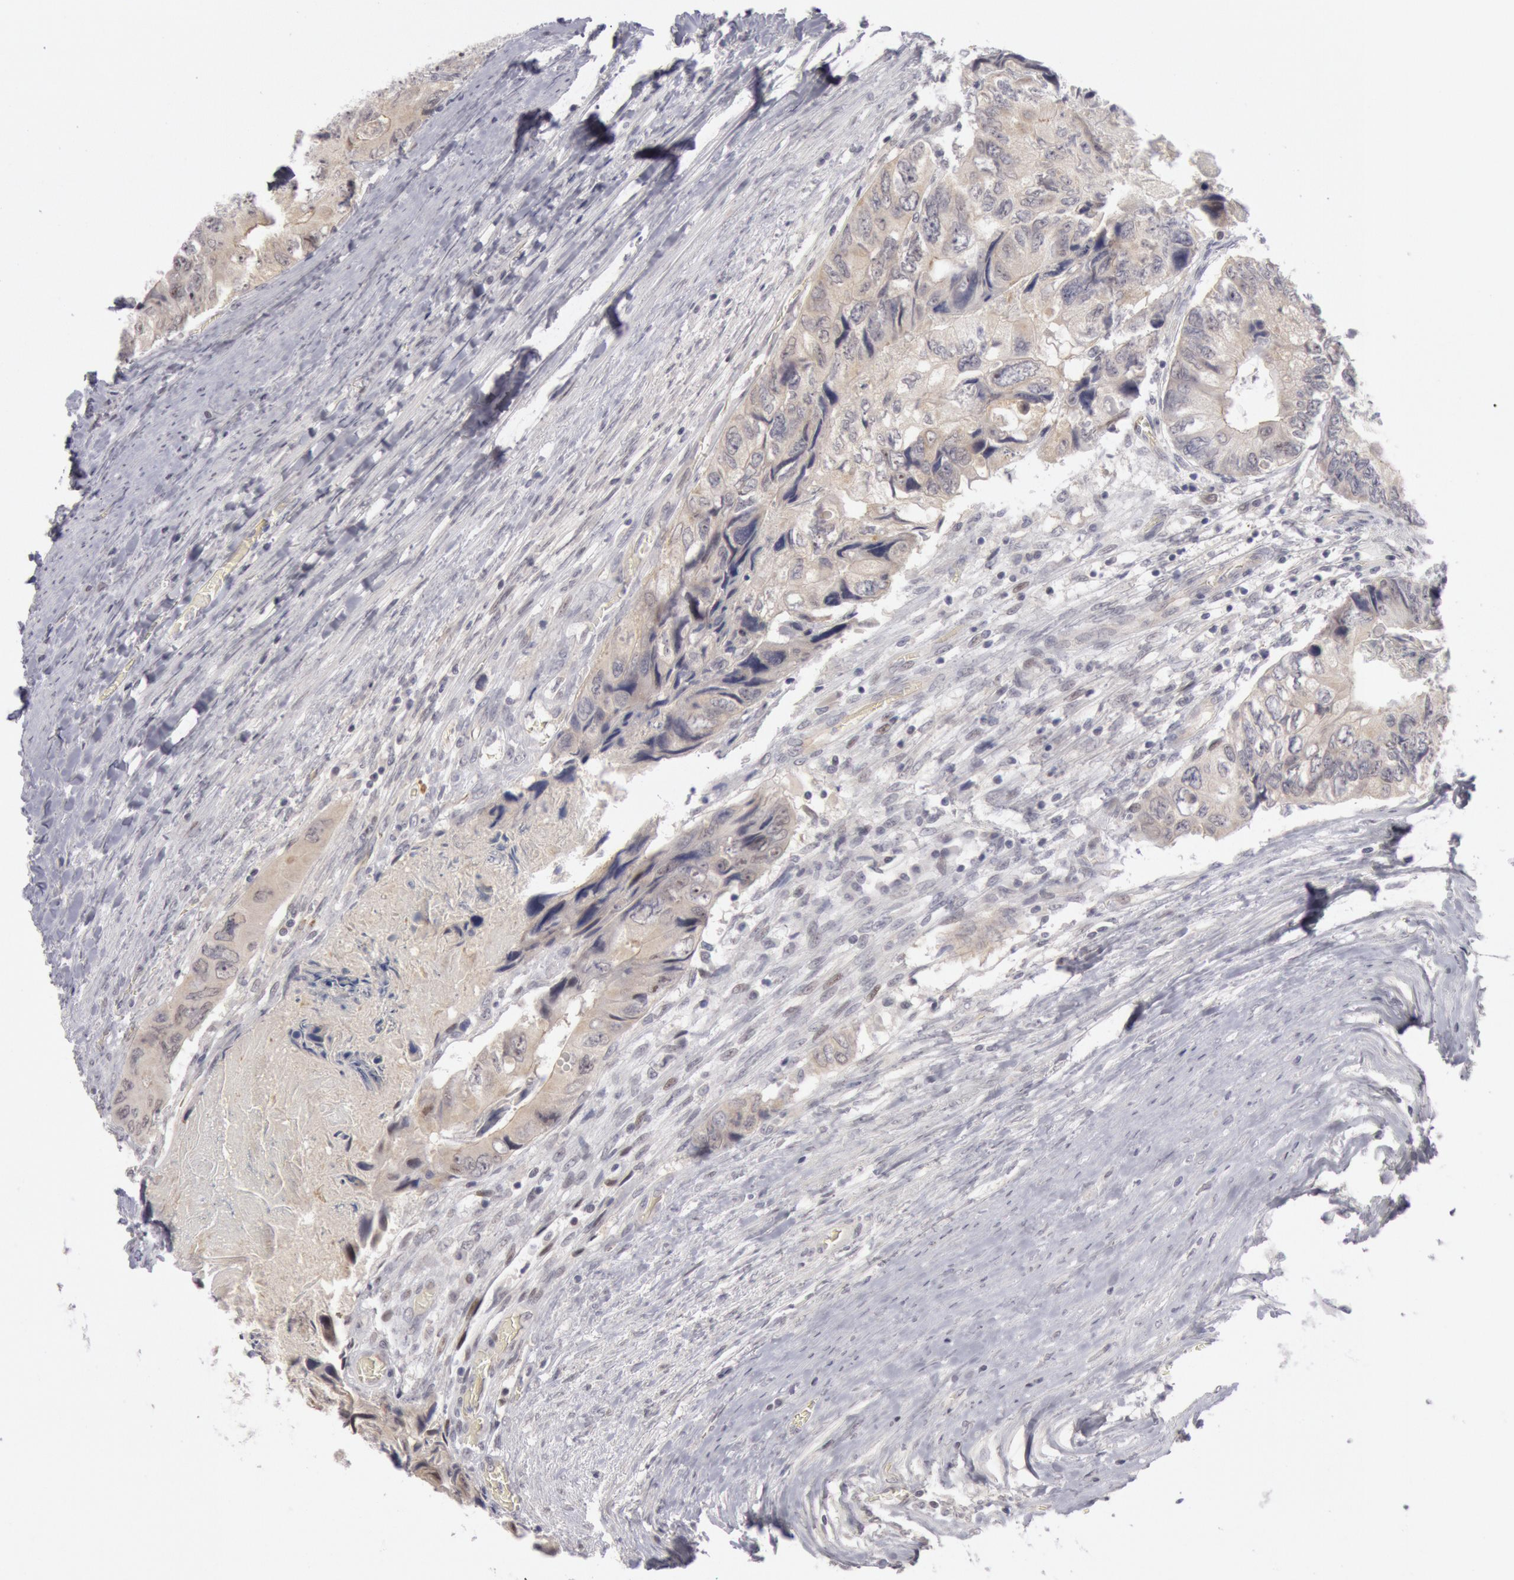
{"staining": {"intensity": "weak", "quantity": "25%-75%", "location": "cytoplasmic/membranous"}, "tissue": "colorectal cancer", "cell_type": "Tumor cells", "image_type": "cancer", "snomed": [{"axis": "morphology", "description": "Adenocarcinoma, NOS"}, {"axis": "topography", "description": "Rectum"}], "caption": "This micrograph shows immunohistochemistry staining of colorectal cancer (adenocarcinoma), with low weak cytoplasmic/membranous positivity in about 25%-75% of tumor cells.", "gene": "JOSD1", "patient": {"sex": "female", "age": 82}}